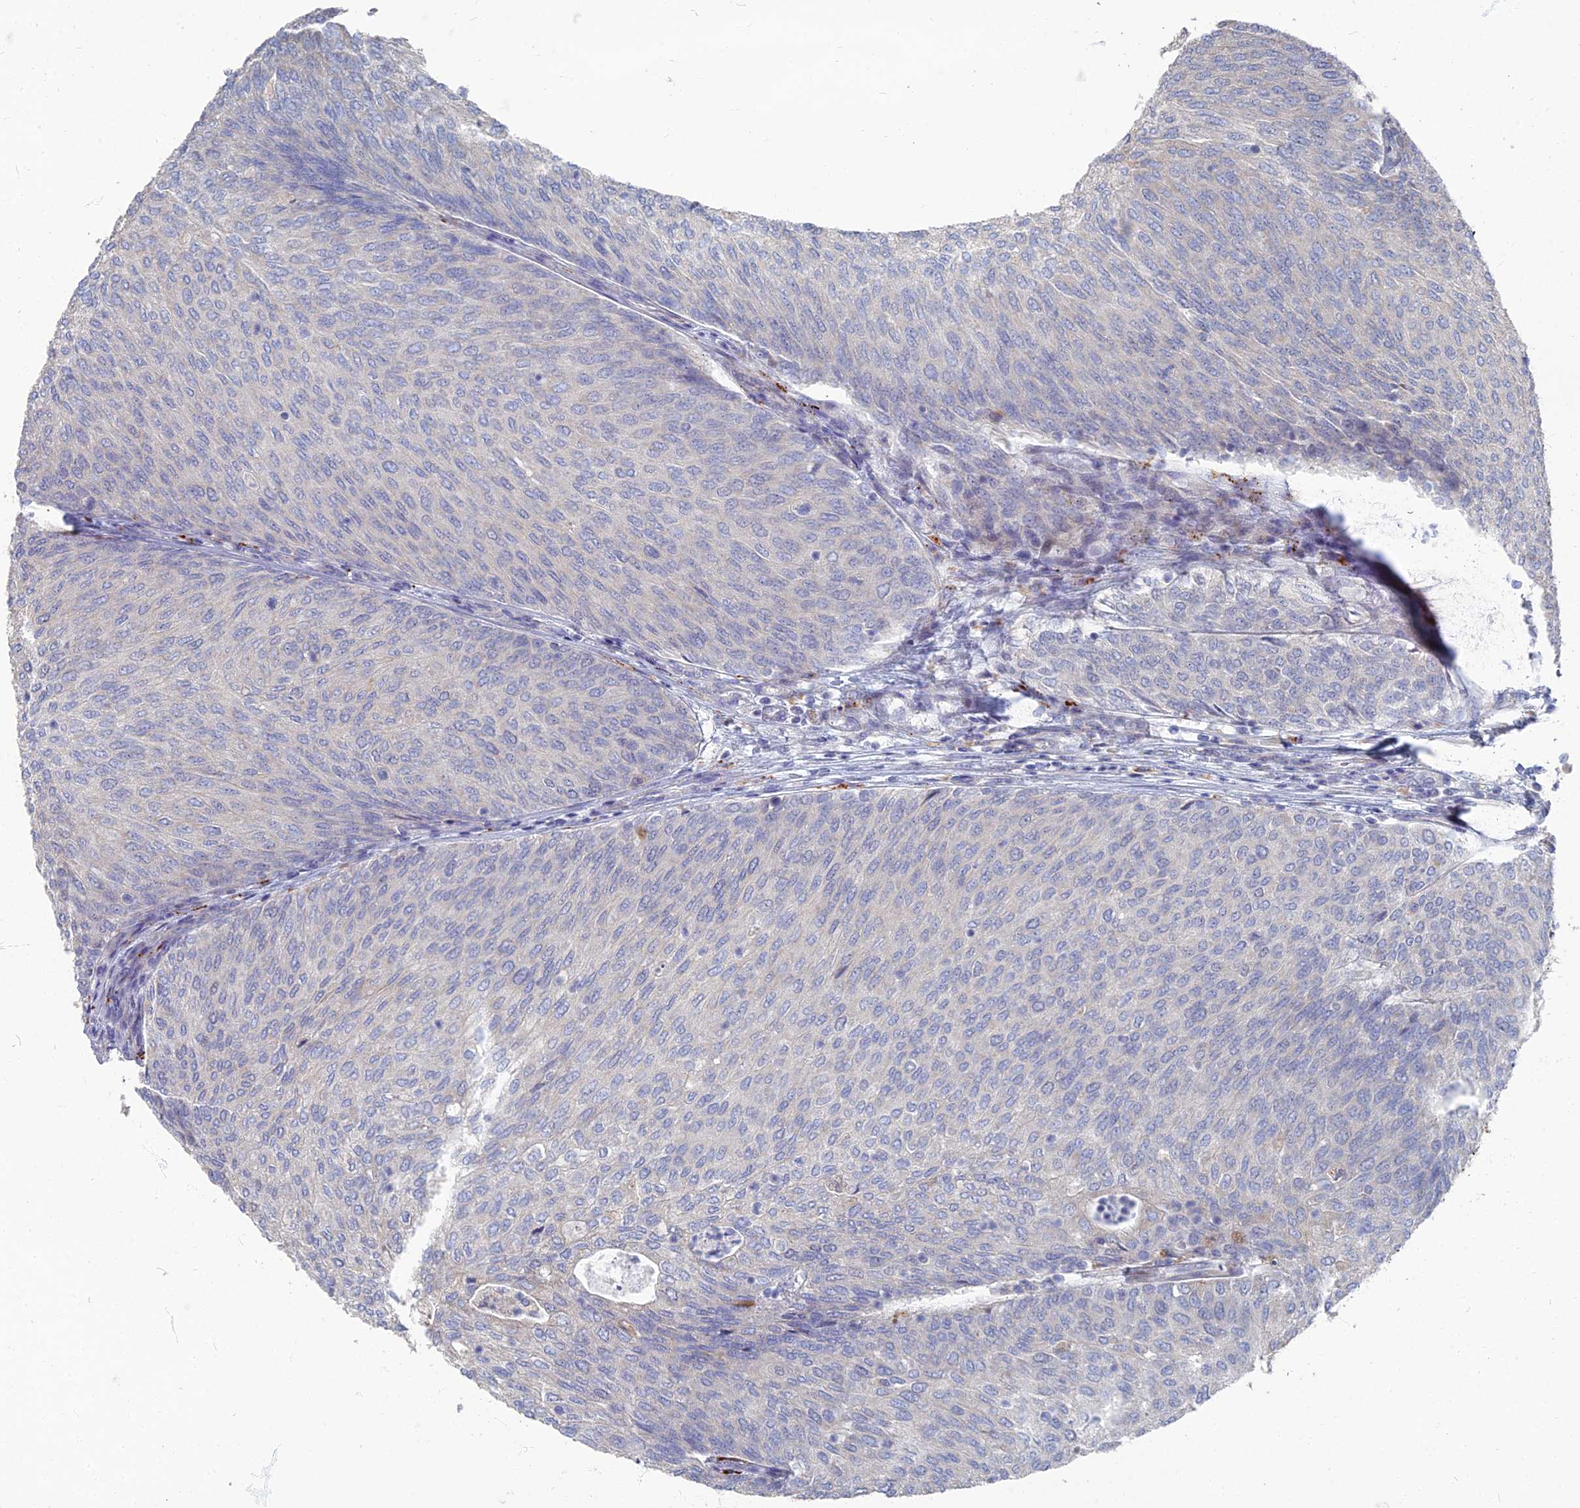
{"staining": {"intensity": "negative", "quantity": "none", "location": "none"}, "tissue": "urothelial cancer", "cell_type": "Tumor cells", "image_type": "cancer", "snomed": [{"axis": "morphology", "description": "Urothelial carcinoma, Low grade"}, {"axis": "topography", "description": "Urinary bladder"}], "caption": "Tumor cells show no significant positivity in urothelial cancer.", "gene": "TMEM128", "patient": {"sex": "female", "age": 79}}